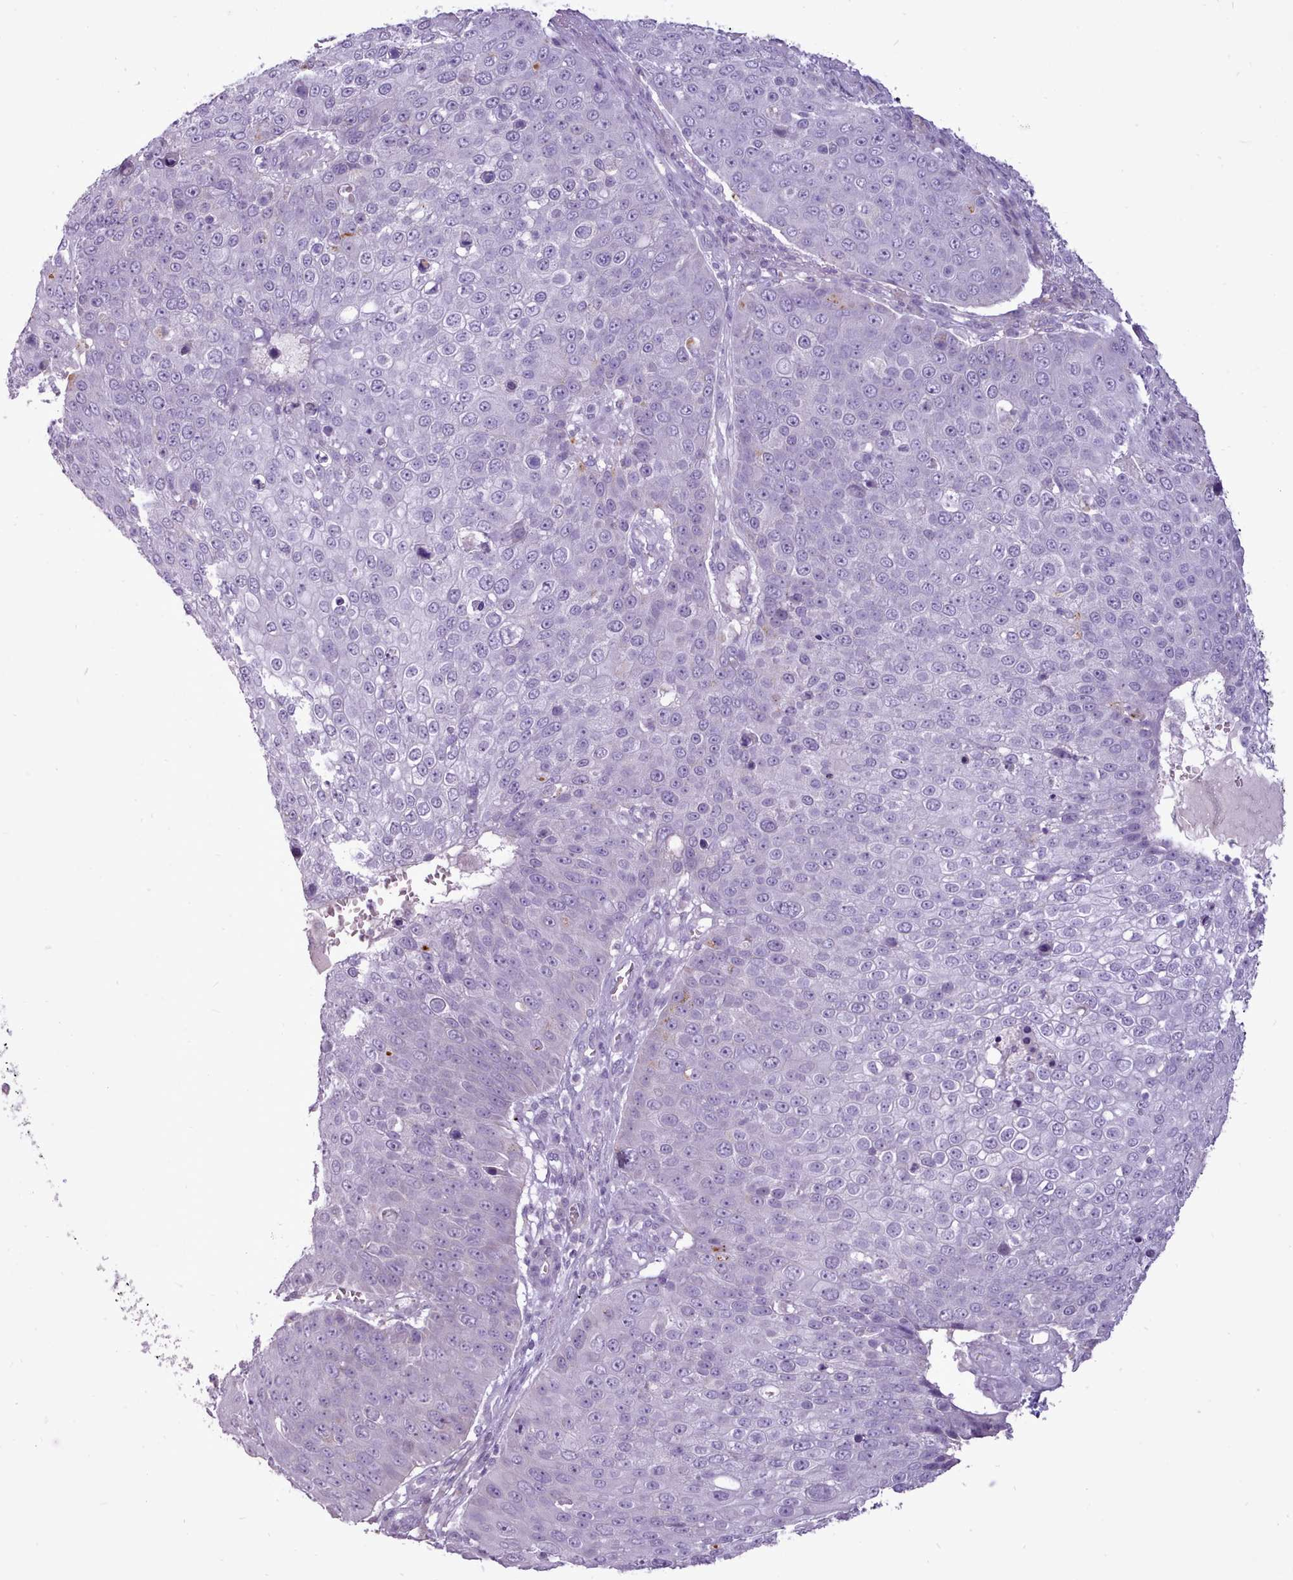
{"staining": {"intensity": "negative", "quantity": "none", "location": "none"}, "tissue": "skin cancer", "cell_type": "Tumor cells", "image_type": "cancer", "snomed": [{"axis": "morphology", "description": "Squamous cell carcinoma, NOS"}, {"axis": "topography", "description": "Skin"}], "caption": "A micrograph of human squamous cell carcinoma (skin) is negative for staining in tumor cells.", "gene": "ATRAID", "patient": {"sex": "male", "age": 71}}